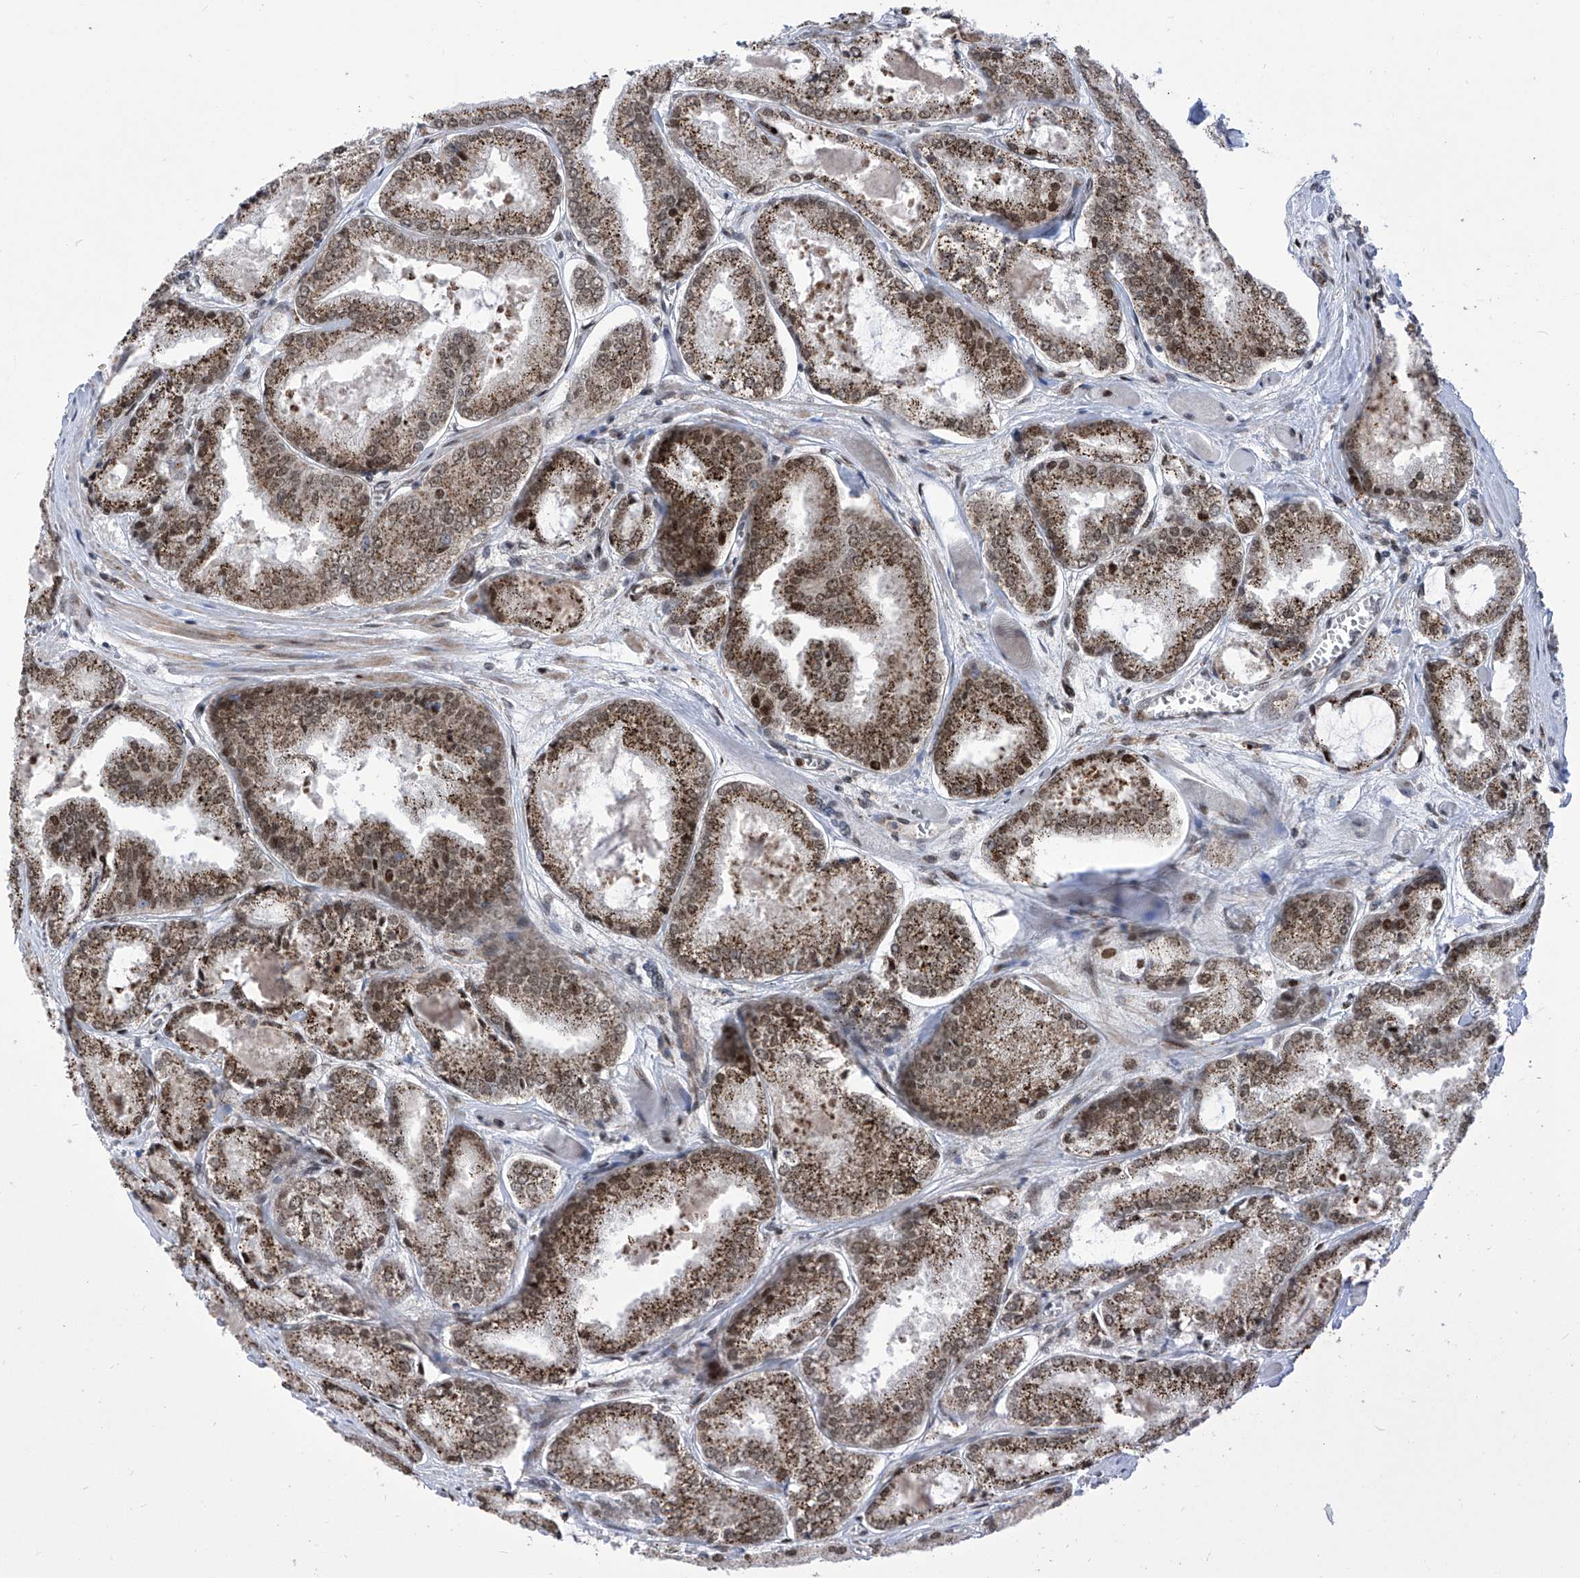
{"staining": {"intensity": "moderate", "quantity": ">75%", "location": "cytoplasmic/membranous,nuclear"}, "tissue": "prostate cancer", "cell_type": "Tumor cells", "image_type": "cancer", "snomed": [{"axis": "morphology", "description": "Adenocarcinoma, Low grade"}, {"axis": "topography", "description": "Prostate"}], "caption": "Human prostate cancer stained for a protein (brown) displays moderate cytoplasmic/membranous and nuclear positive expression in approximately >75% of tumor cells.", "gene": "CEP290", "patient": {"sex": "male", "age": 67}}